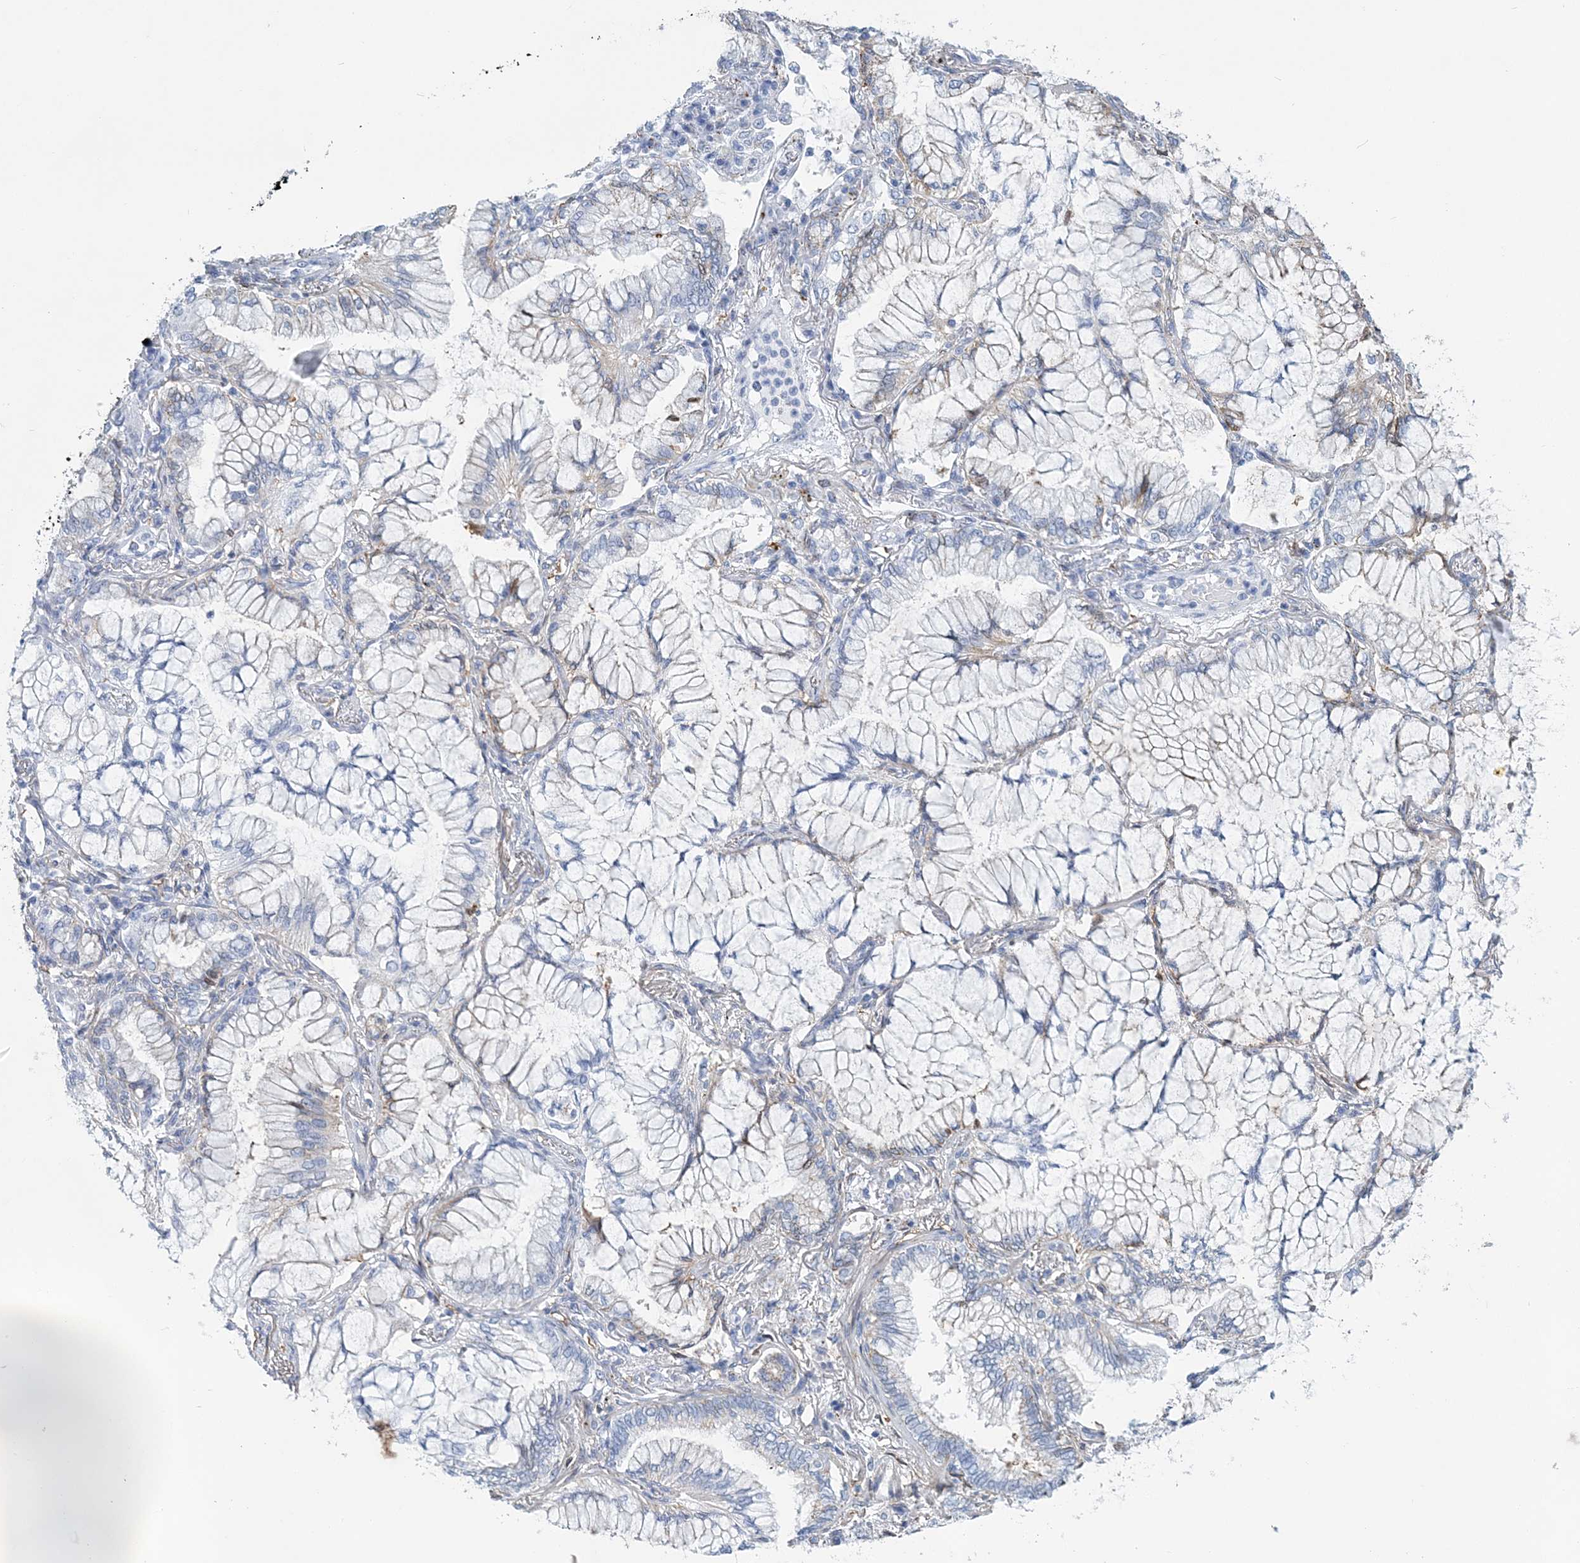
{"staining": {"intensity": "negative", "quantity": "none", "location": "none"}, "tissue": "lung cancer", "cell_type": "Tumor cells", "image_type": "cancer", "snomed": [{"axis": "morphology", "description": "Adenocarcinoma, NOS"}, {"axis": "topography", "description": "Lung"}], "caption": "A histopathology image of lung cancer stained for a protein displays no brown staining in tumor cells.", "gene": "NKX6-1", "patient": {"sex": "female", "age": 70}}